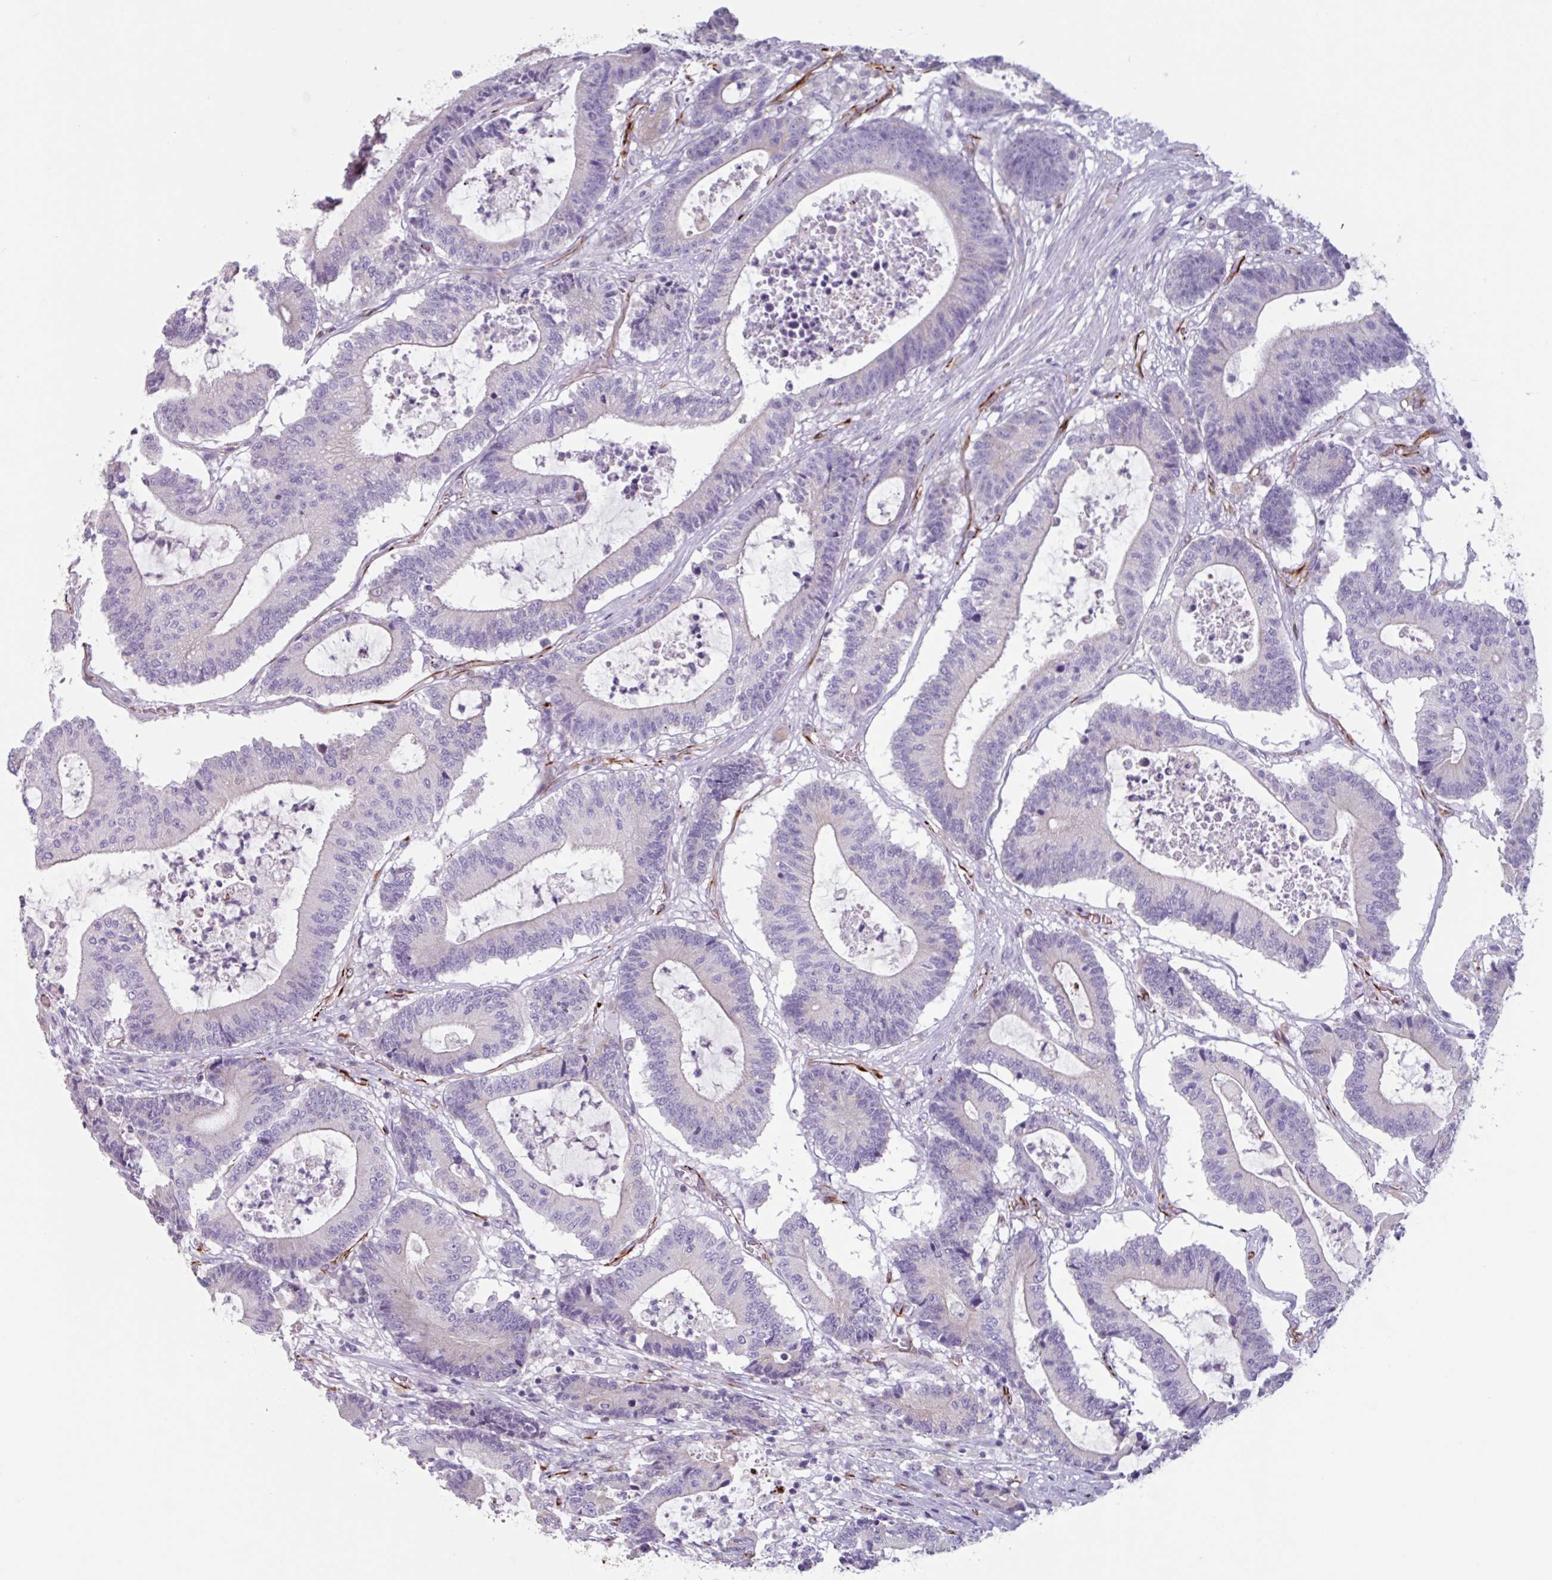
{"staining": {"intensity": "negative", "quantity": "none", "location": "none"}, "tissue": "colorectal cancer", "cell_type": "Tumor cells", "image_type": "cancer", "snomed": [{"axis": "morphology", "description": "Adenocarcinoma, NOS"}, {"axis": "topography", "description": "Colon"}], "caption": "Colorectal cancer was stained to show a protein in brown. There is no significant expression in tumor cells.", "gene": "BTD", "patient": {"sex": "female", "age": 84}}